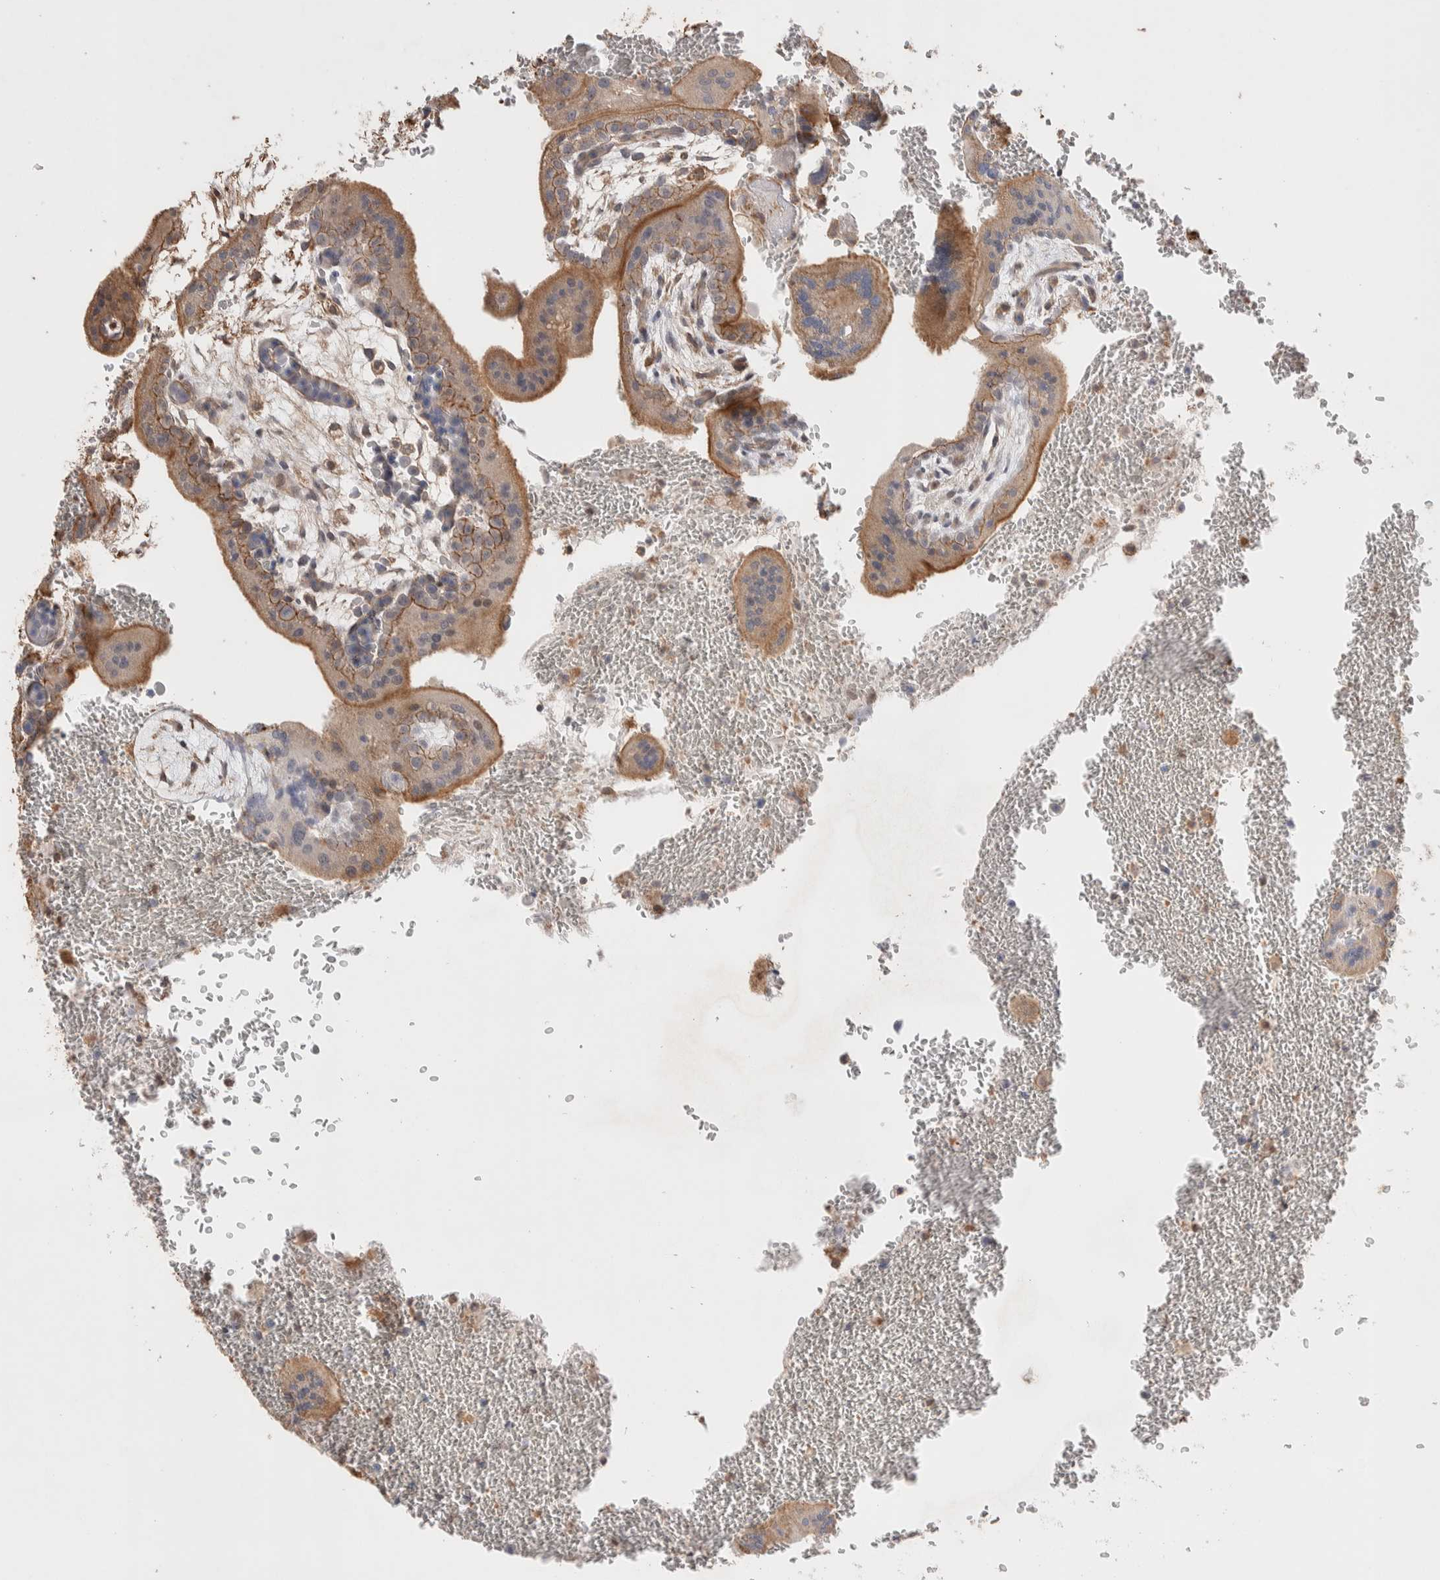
{"staining": {"intensity": "moderate", "quantity": ">75%", "location": "cytoplasmic/membranous"}, "tissue": "placenta", "cell_type": "Trophoblastic cells", "image_type": "normal", "snomed": [{"axis": "morphology", "description": "Normal tissue, NOS"}, {"axis": "topography", "description": "Placenta"}], "caption": "This image reveals immunohistochemistry (IHC) staining of normal placenta, with medium moderate cytoplasmic/membranous expression in about >75% of trophoblastic cells.", "gene": "ZNF704", "patient": {"sex": "female", "age": 35}}